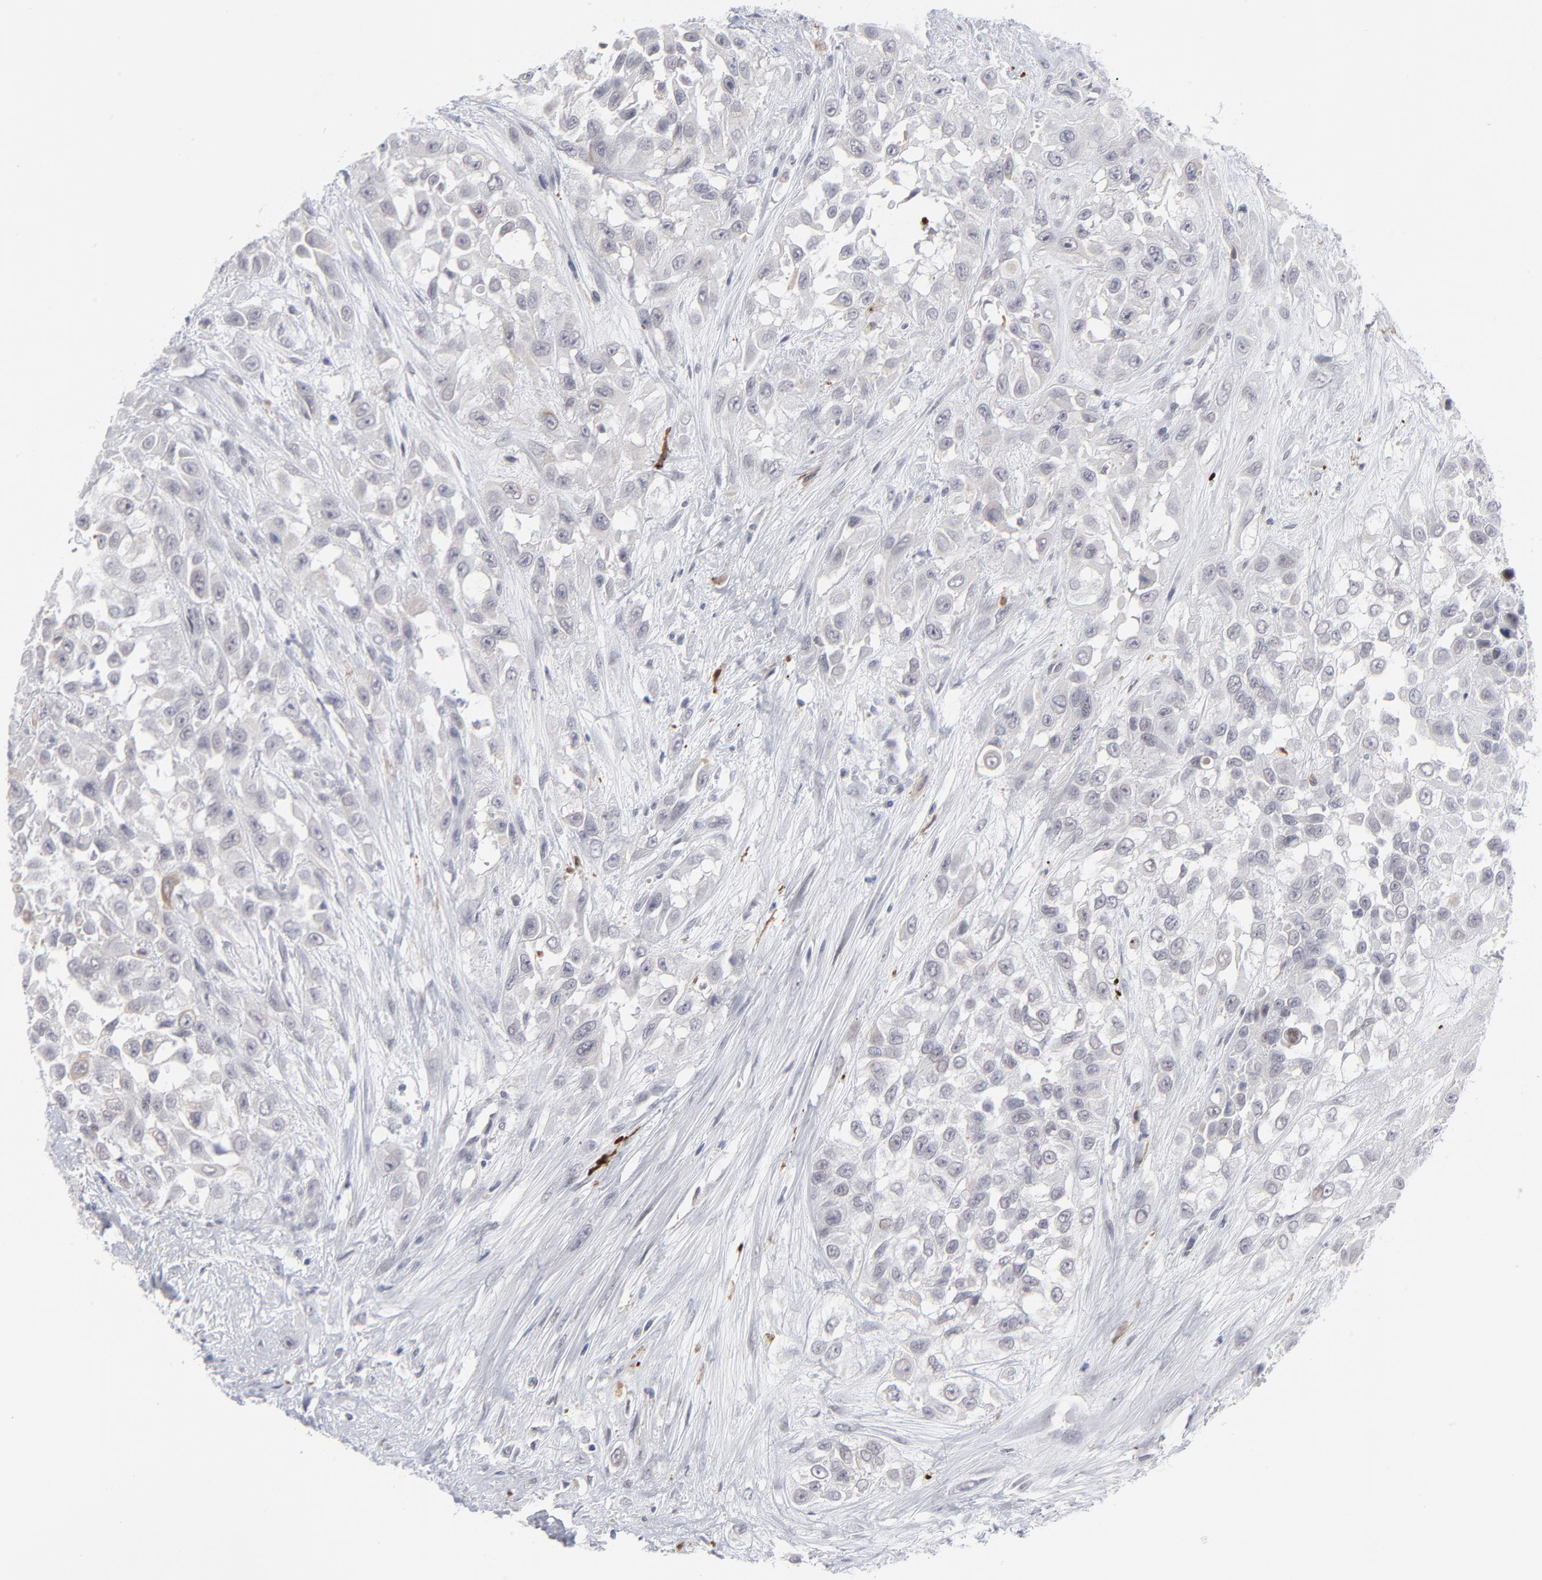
{"staining": {"intensity": "negative", "quantity": "none", "location": "none"}, "tissue": "urothelial cancer", "cell_type": "Tumor cells", "image_type": "cancer", "snomed": [{"axis": "morphology", "description": "Urothelial carcinoma, High grade"}, {"axis": "topography", "description": "Urinary bladder"}], "caption": "A high-resolution image shows immunohistochemistry (IHC) staining of high-grade urothelial carcinoma, which demonstrates no significant staining in tumor cells.", "gene": "CCR2", "patient": {"sex": "male", "age": 57}}